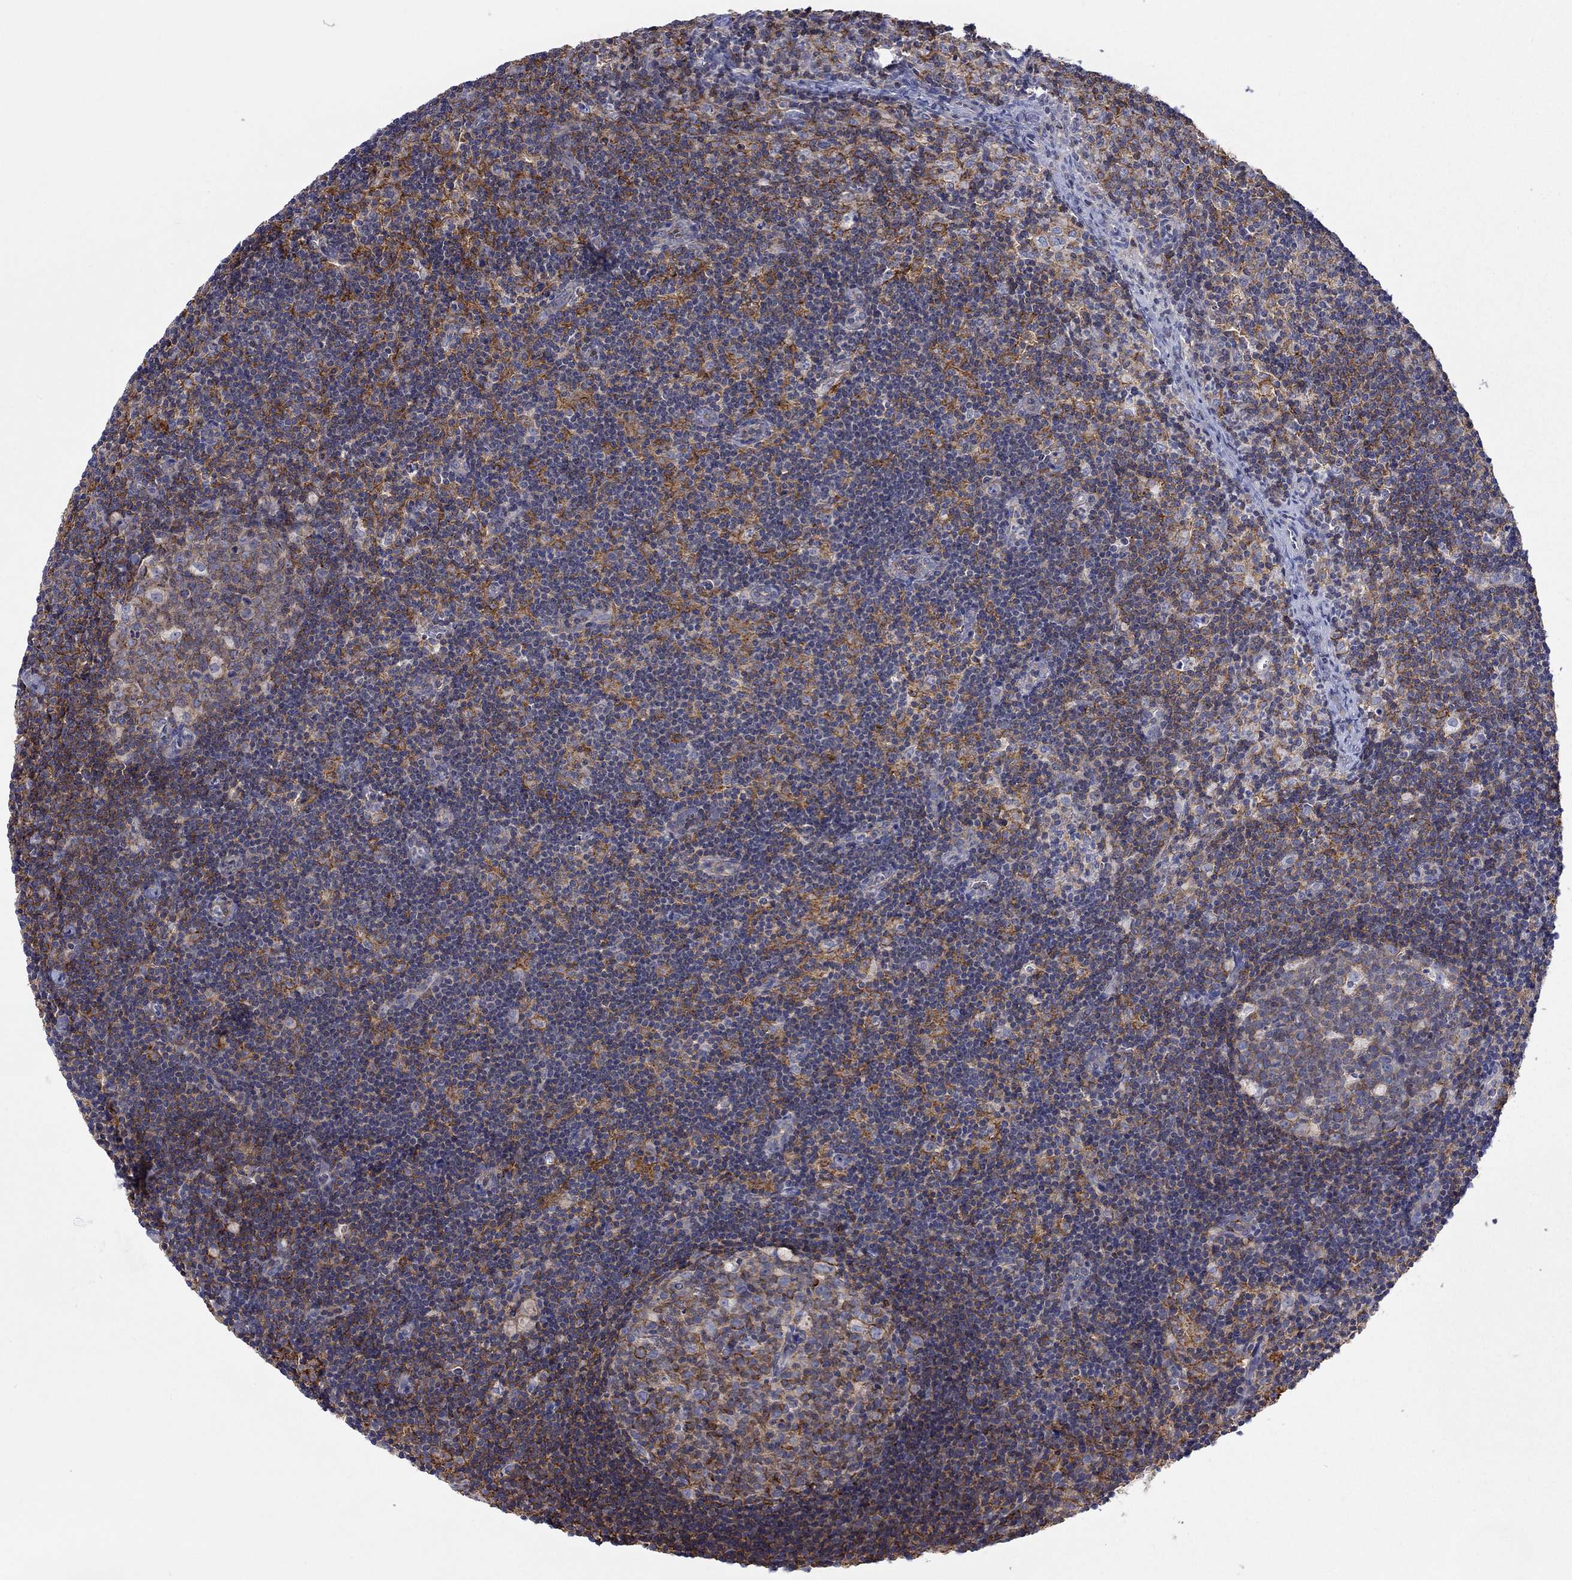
{"staining": {"intensity": "strong", "quantity": "25%-75%", "location": "cytoplasmic/membranous"}, "tissue": "lymph node", "cell_type": "Germinal center cells", "image_type": "normal", "snomed": [{"axis": "morphology", "description": "Normal tissue, NOS"}, {"axis": "topography", "description": "Lymph node"}], "caption": "Benign lymph node displays strong cytoplasmic/membranous staining in about 25%-75% of germinal center cells, visualized by immunohistochemistry. (DAB (3,3'-diaminobenzidine) IHC with brightfield microscopy, high magnification).", "gene": "PCDHGA10", "patient": {"sex": "female", "age": 34}}